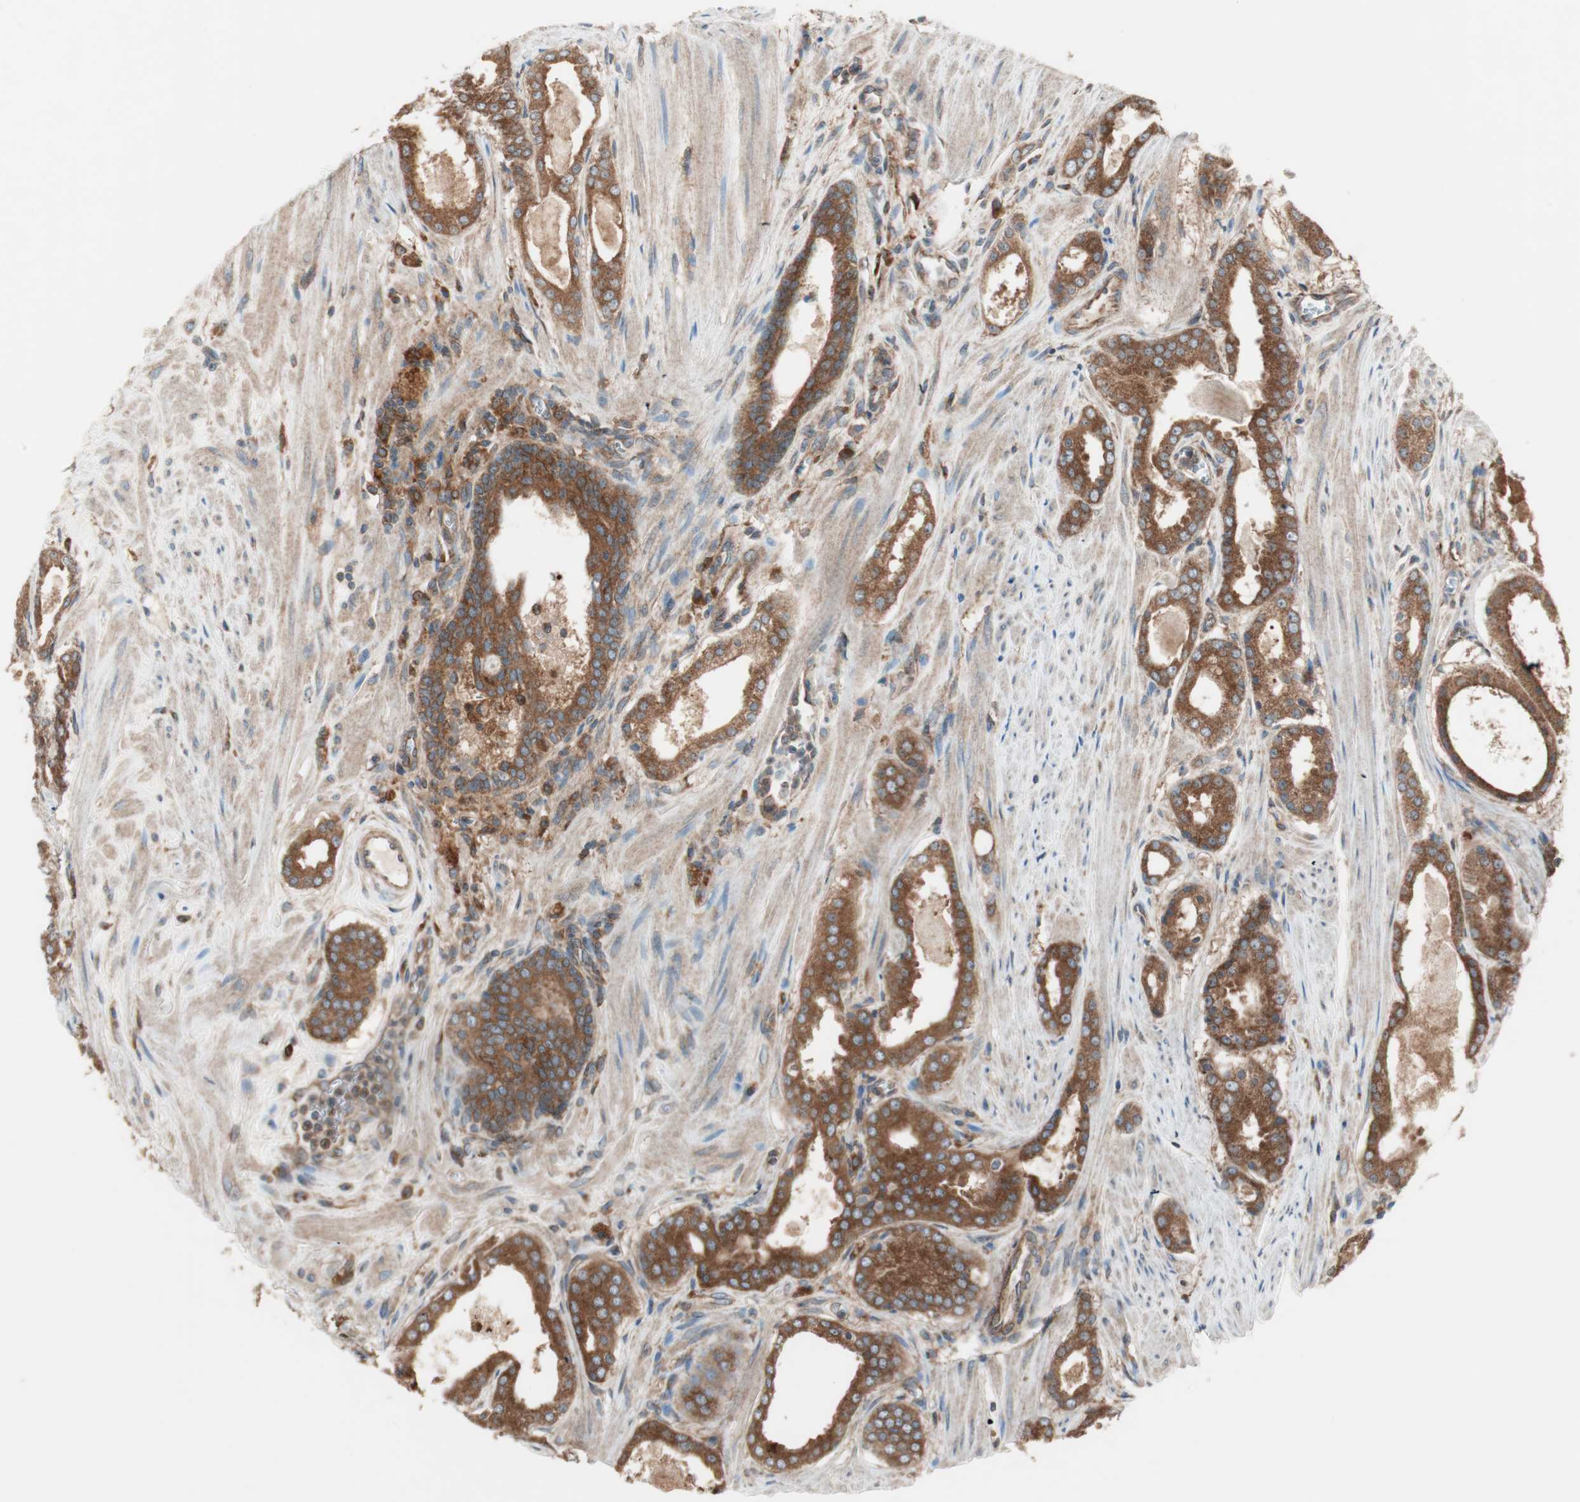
{"staining": {"intensity": "strong", "quantity": ">75%", "location": "cytoplasmic/membranous"}, "tissue": "prostate cancer", "cell_type": "Tumor cells", "image_type": "cancer", "snomed": [{"axis": "morphology", "description": "Adenocarcinoma, Low grade"}, {"axis": "topography", "description": "Prostate"}], "caption": "Immunohistochemistry (IHC) image of human low-grade adenocarcinoma (prostate) stained for a protein (brown), which reveals high levels of strong cytoplasmic/membranous positivity in about >75% of tumor cells.", "gene": "RAB5A", "patient": {"sex": "male", "age": 57}}